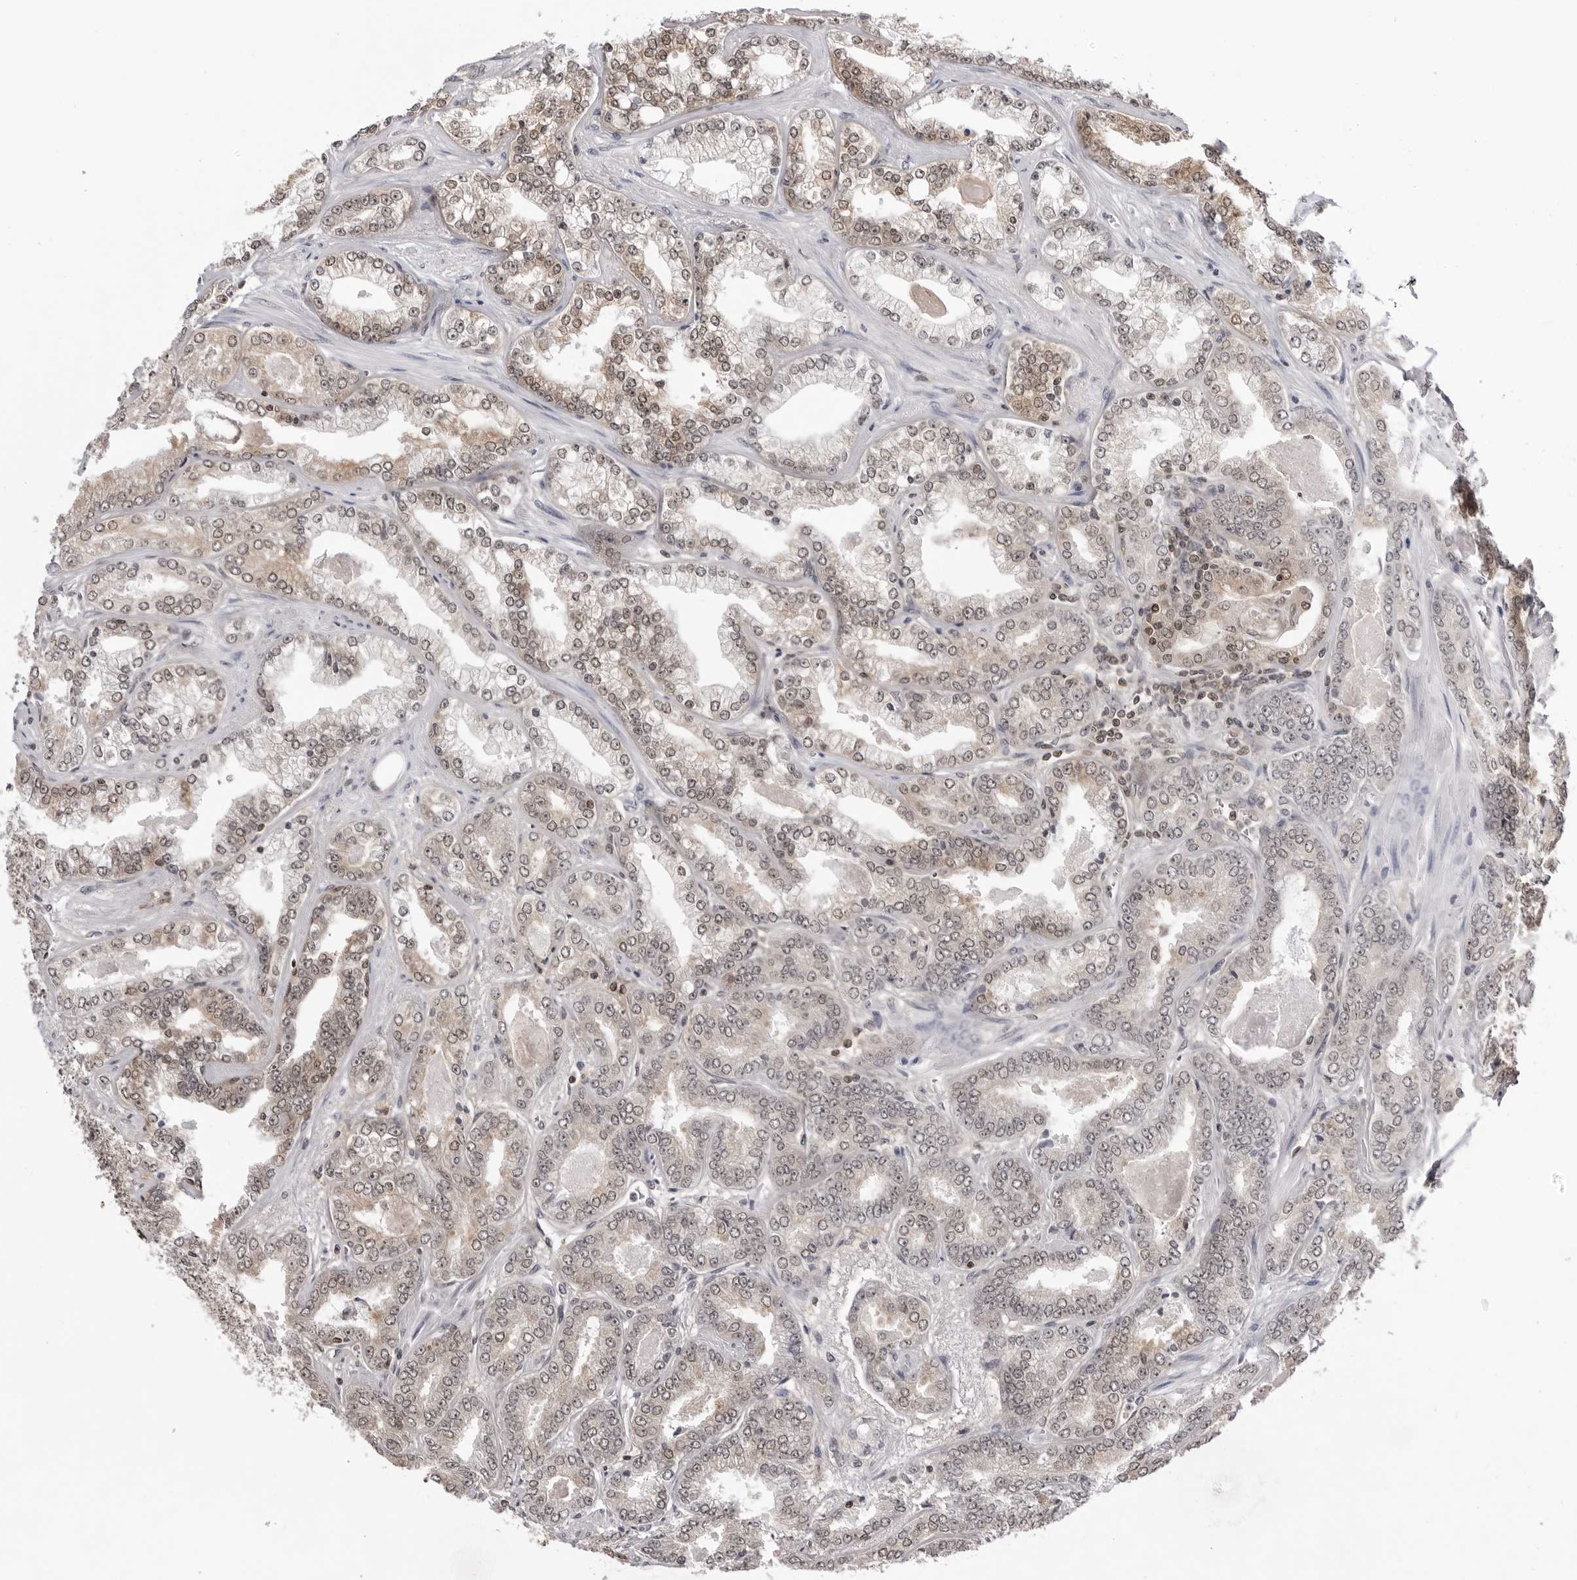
{"staining": {"intensity": "moderate", "quantity": ">75%", "location": "cytoplasmic/membranous,nuclear"}, "tissue": "prostate cancer", "cell_type": "Tumor cells", "image_type": "cancer", "snomed": [{"axis": "morphology", "description": "Adenocarcinoma, High grade"}, {"axis": "topography", "description": "Prostate"}], "caption": "Immunohistochemical staining of prostate adenocarcinoma (high-grade) shows medium levels of moderate cytoplasmic/membranous and nuclear protein expression in about >75% of tumor cells.", "gene": "YWHAG", "patient": {"sex": "male", "age": 71}}